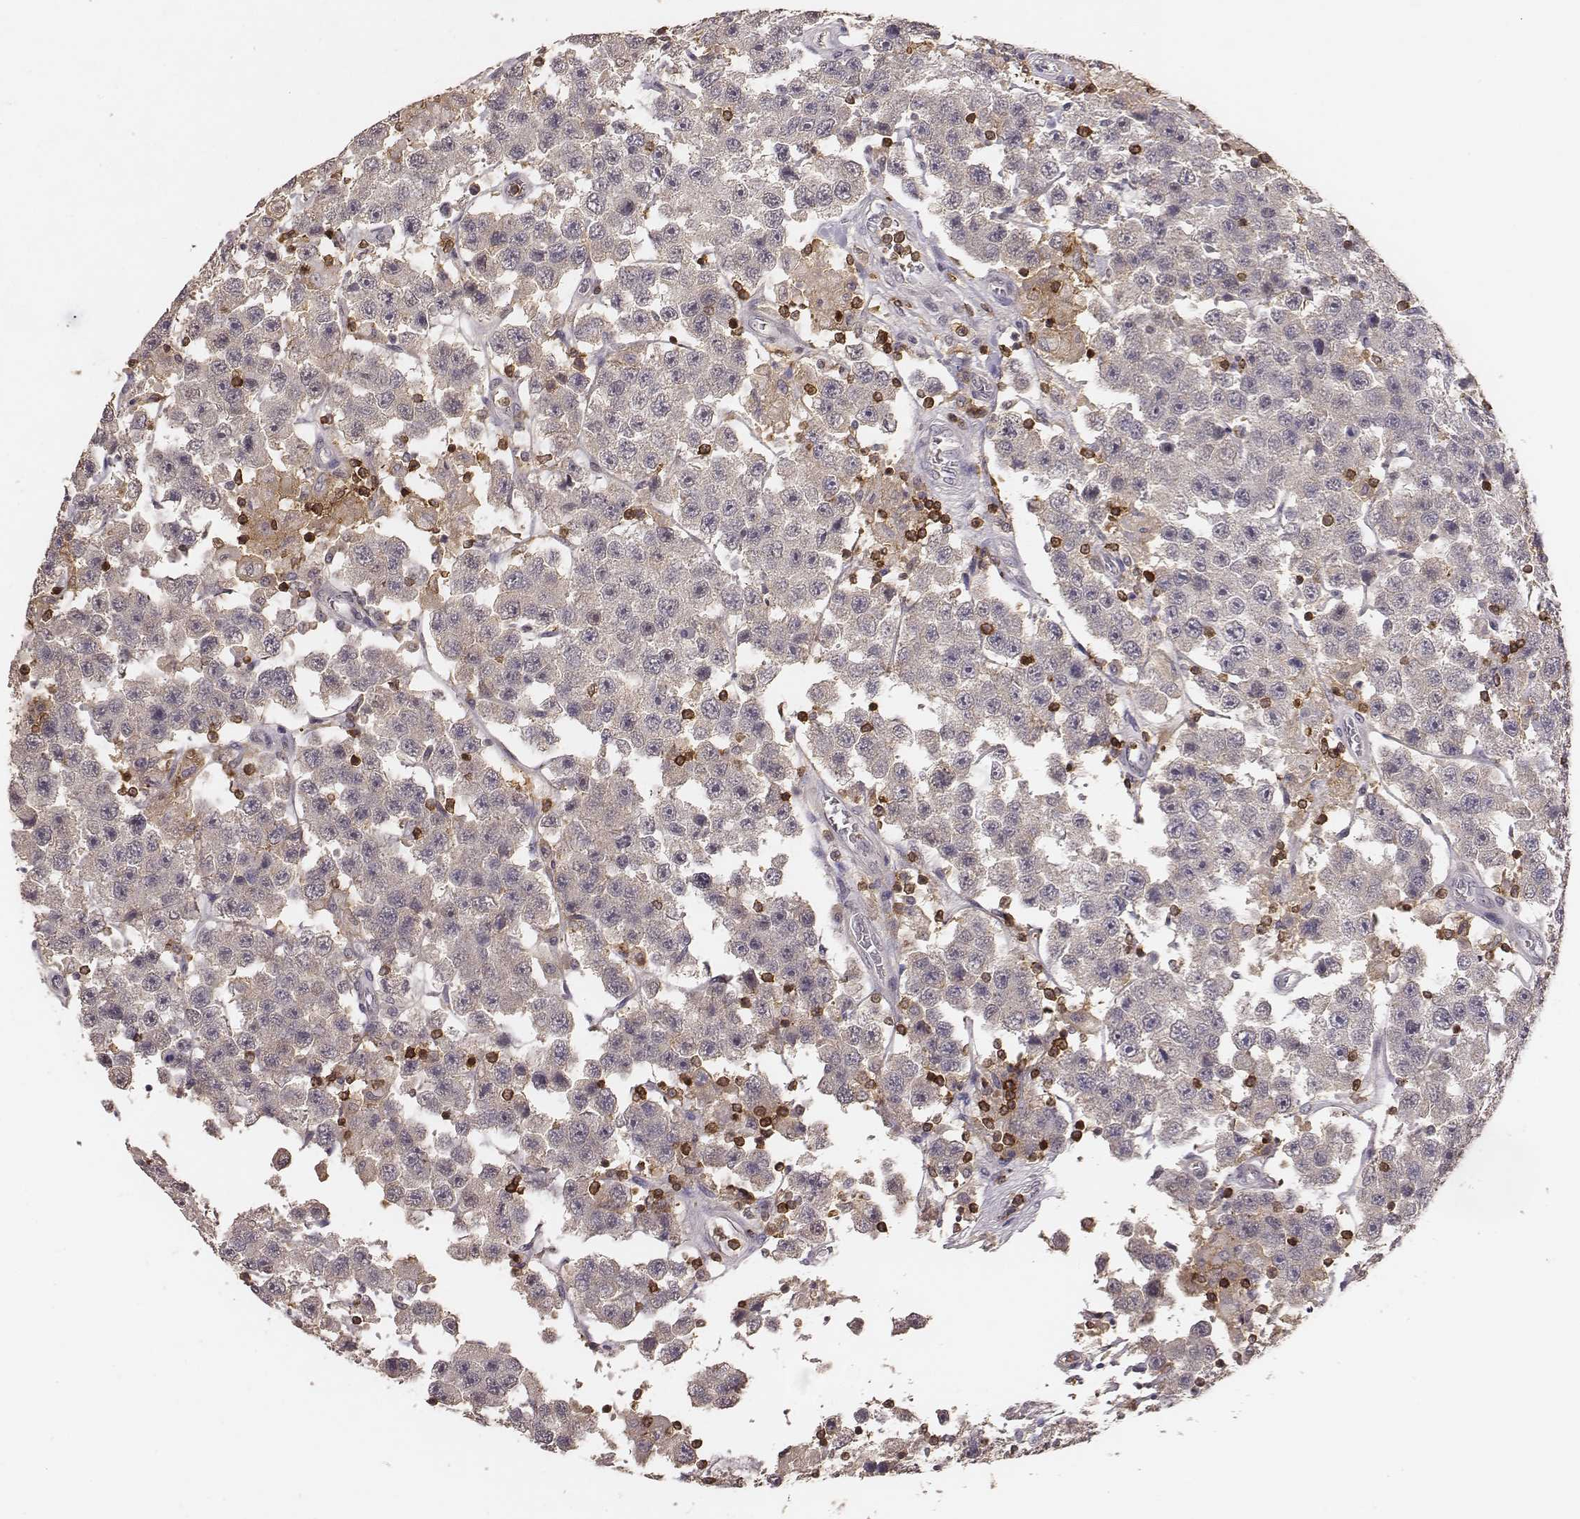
{"staining": {"intensity": "negative", "quantity": "none", "location": "none"}, "tissue": "testis cancer", "cell_type": "Tumor cells", "image_type": "cancer", "snomed": [{"axis": "morphology", "description": "Seminoma, NOS"}, {"axis": "topography", "description": "Testis"}], "caption": "A photomicrograph of human testis cancer (seminoma) is negative for staining in tumor cells.", "gene": "PILRA", "patient": {"sex": "male", "age": 45}}